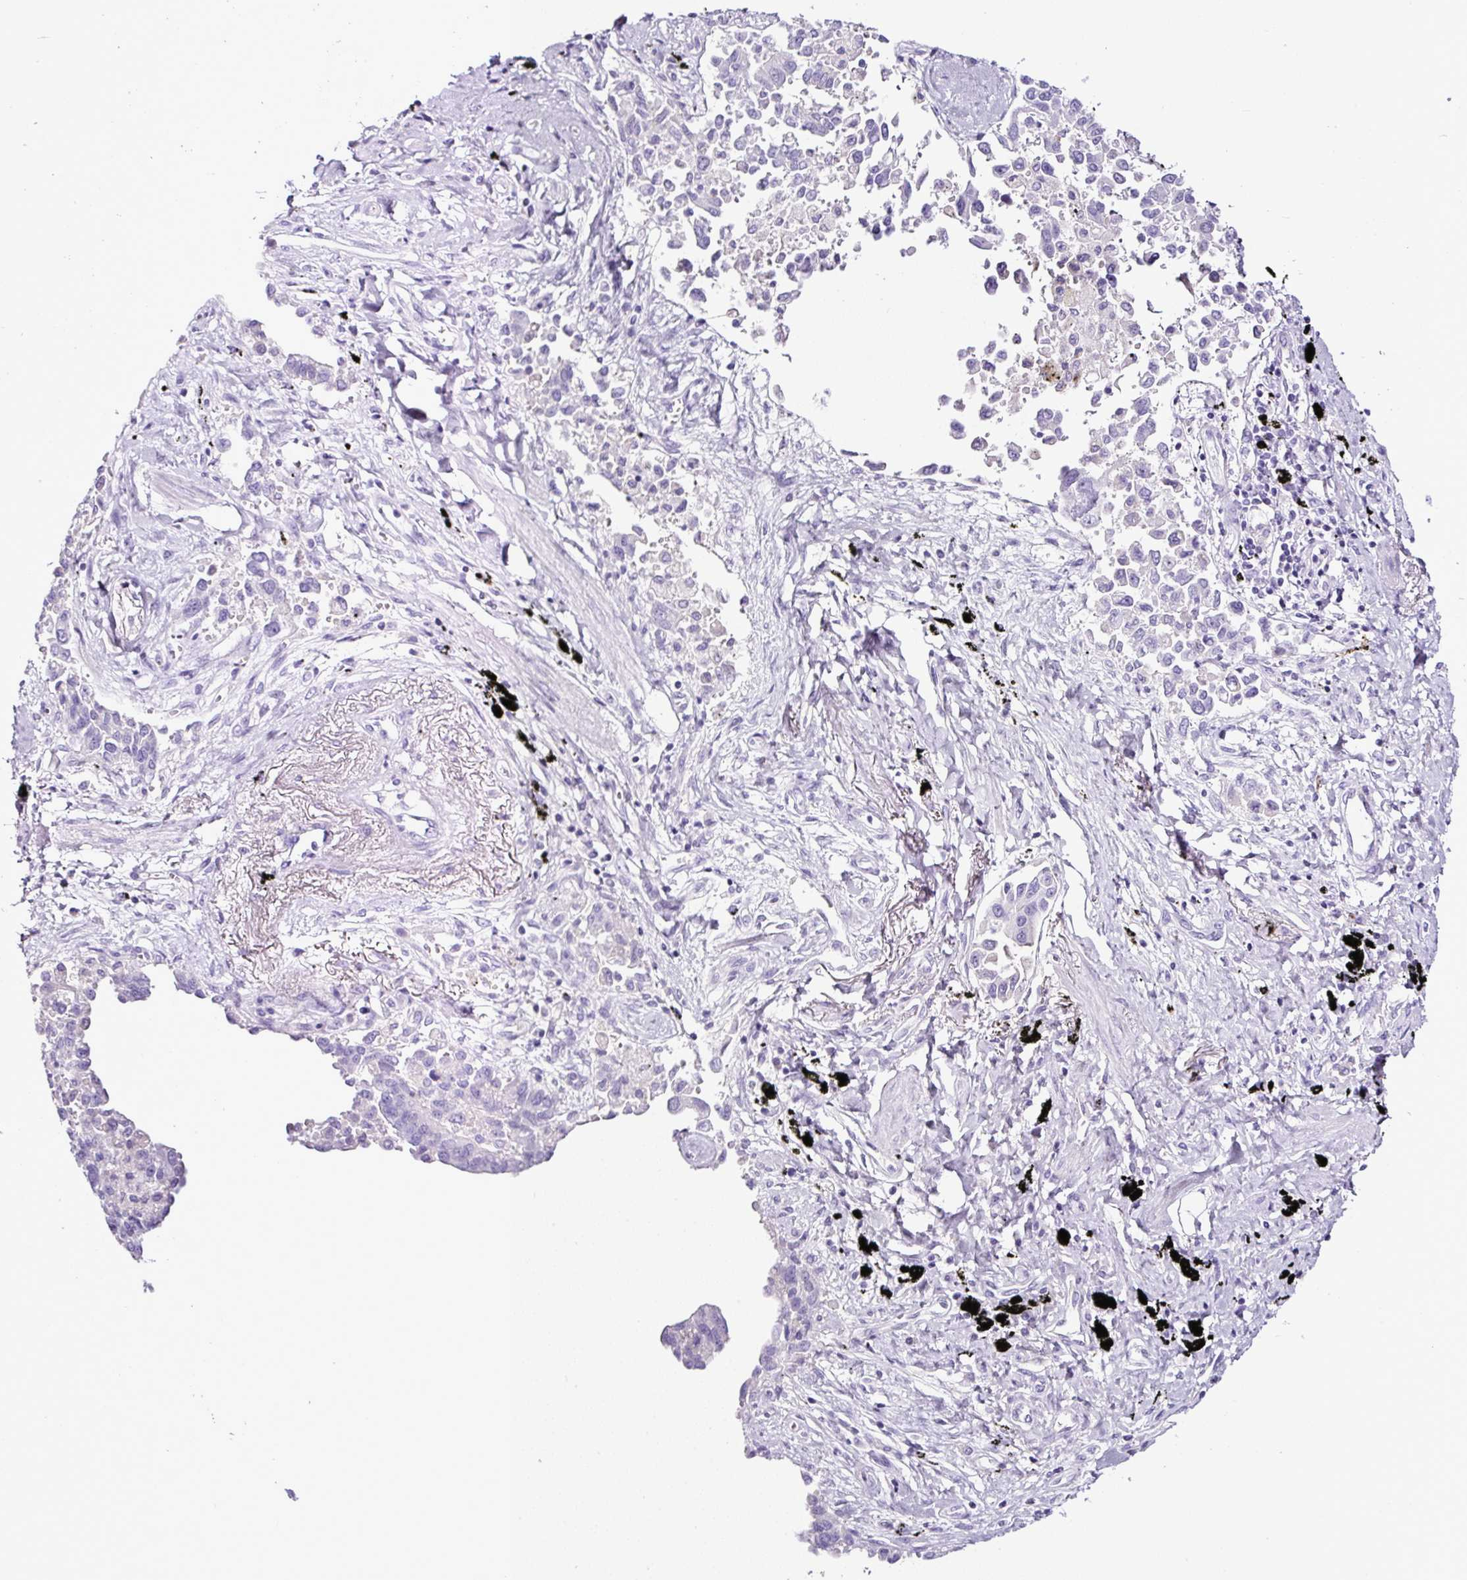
{"staining": {"intensity": "negative", "quantity": "none", "location": "none"}, "tissue": "lung cancer", "cell_type": "Tumor cells", "image_type": "cancer", "snomed": [{"axis": "morphology", "description": "Adenocarcinoma, NOS"}, {"axis": "topography", "description": "Lung"}], "caption": "Immunohistochemical staining of human adenocarcinoma (lung) shows no significant positivity in tumor cells. (DAB (3,3'-diaminobenzidine) IHC, high magnification).", "gene": "SP8", "patient": {"sex": "male", "age": 67}}